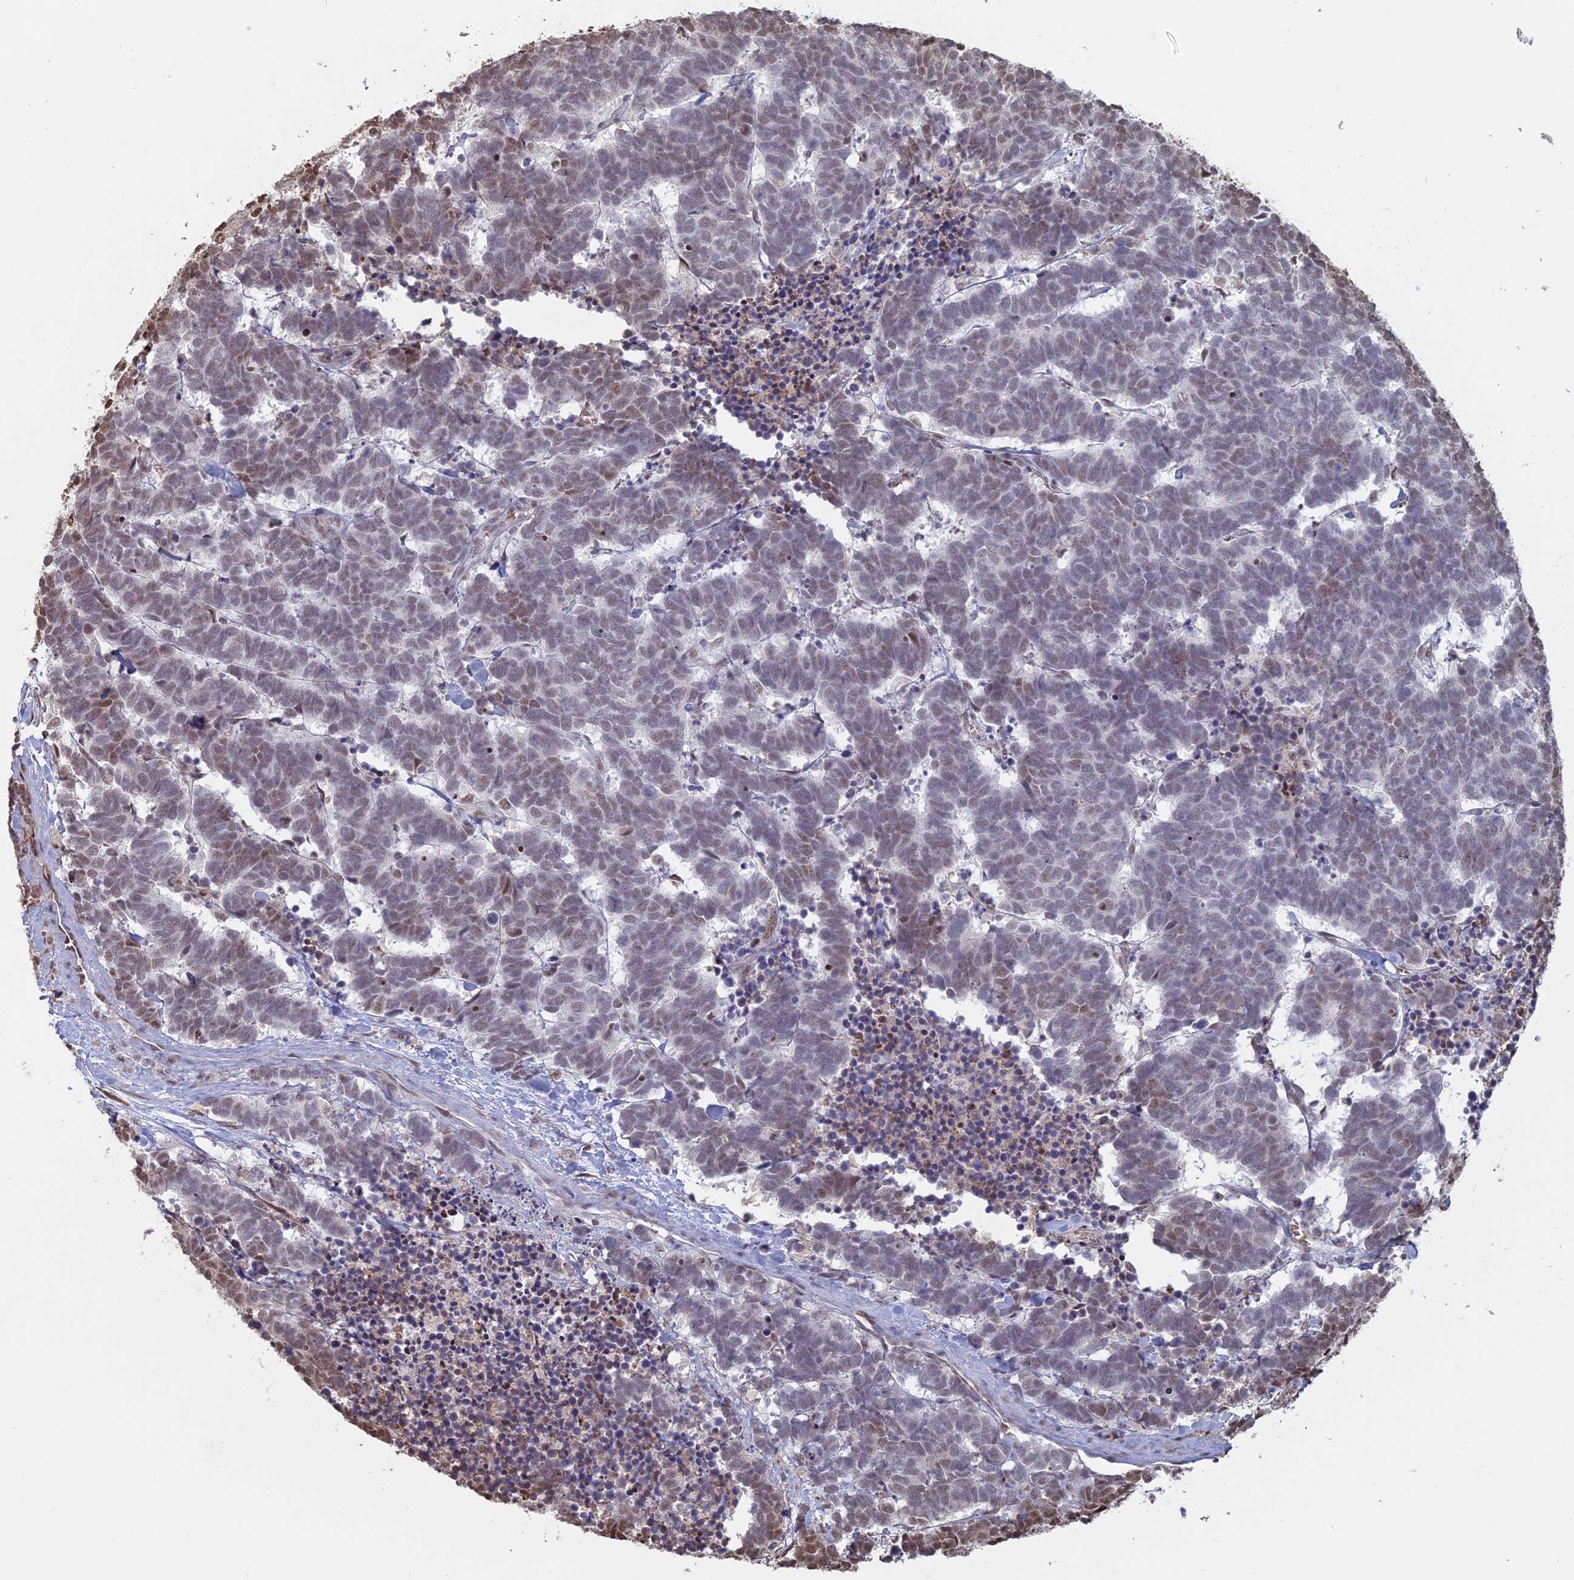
{"staining": {"intensity": "moderate", "quantity": "25%-75%", "location": "nuclear"}, "tissue": "carcinoid", "cell_type": "Tumor cells", "image_type": "cancer", "snomed": [{"axis": "morphology", "description": "Carcinoma, NOS"}, {"axis": "morphology", "description": "Carcinoid, malignant, NOS"}, {"axis": "topography", "description": "Urinary bladder"}], "caption": "A brown stain highlights moderate nuclear staining of a protein in human carcinoid tumor cells.", "gene": "MFAP1", "patient": {"sex": "male", "age": 57}}